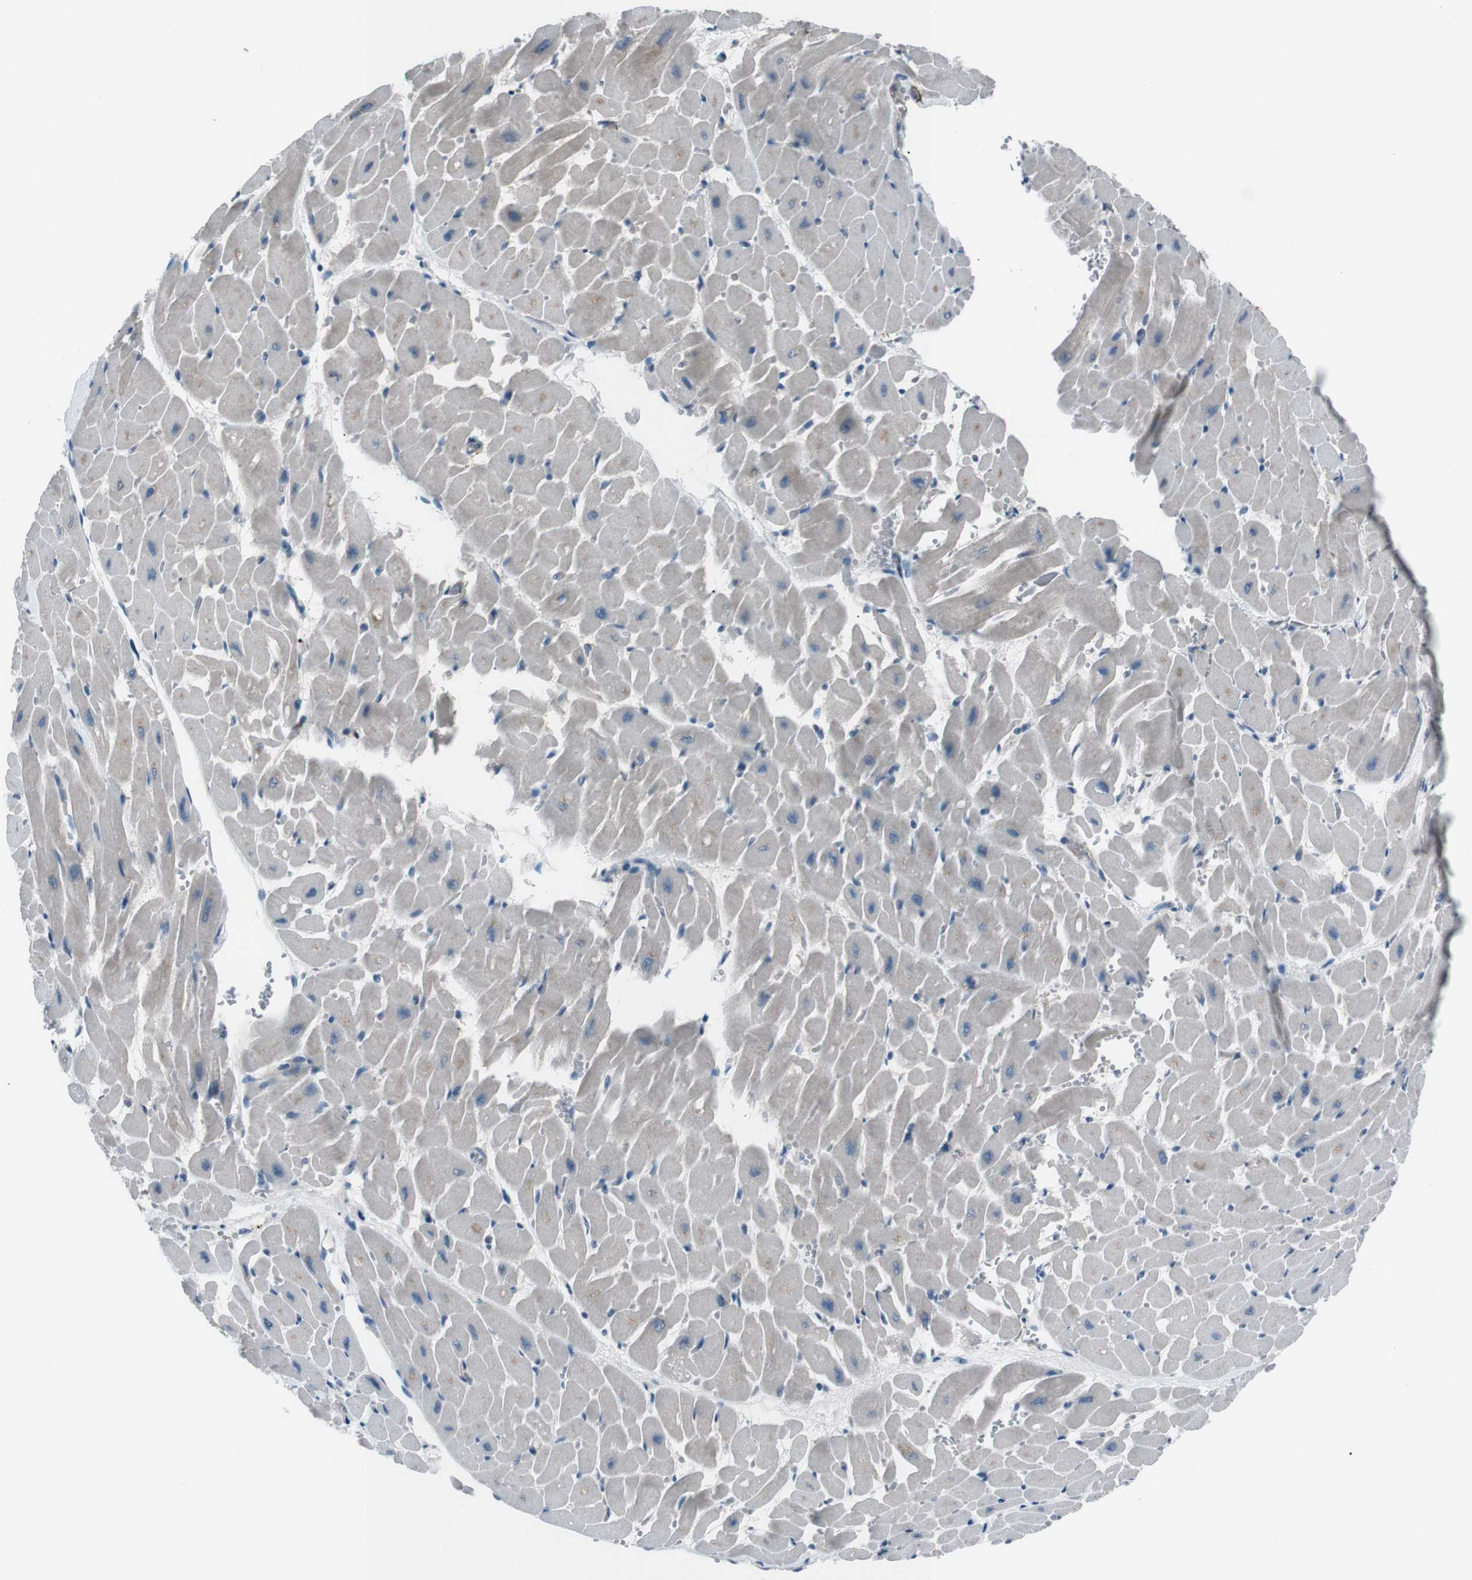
{"staining": {"intensity": "weak", "quantity": "25%-75%", "location": "cytoplasmic/membranous"}, "tissue": "heart muscle", "cell_type": "Cardiomyocytes", "image_type": "normal", "snomed": [{"axis": "morphology", "description": "Normal tissue, NOS"}, {"axis": "topography", "description": "Heart"}], "caption": "Immunohistochemical staining of unremarkable heart muscle displays weak cytoplasmic/membranous protein staining in approximately 25%-75% of cardiomyocytes.", "gene": "PDLIM5", "patient": {"sex": "male", "age": 45}}